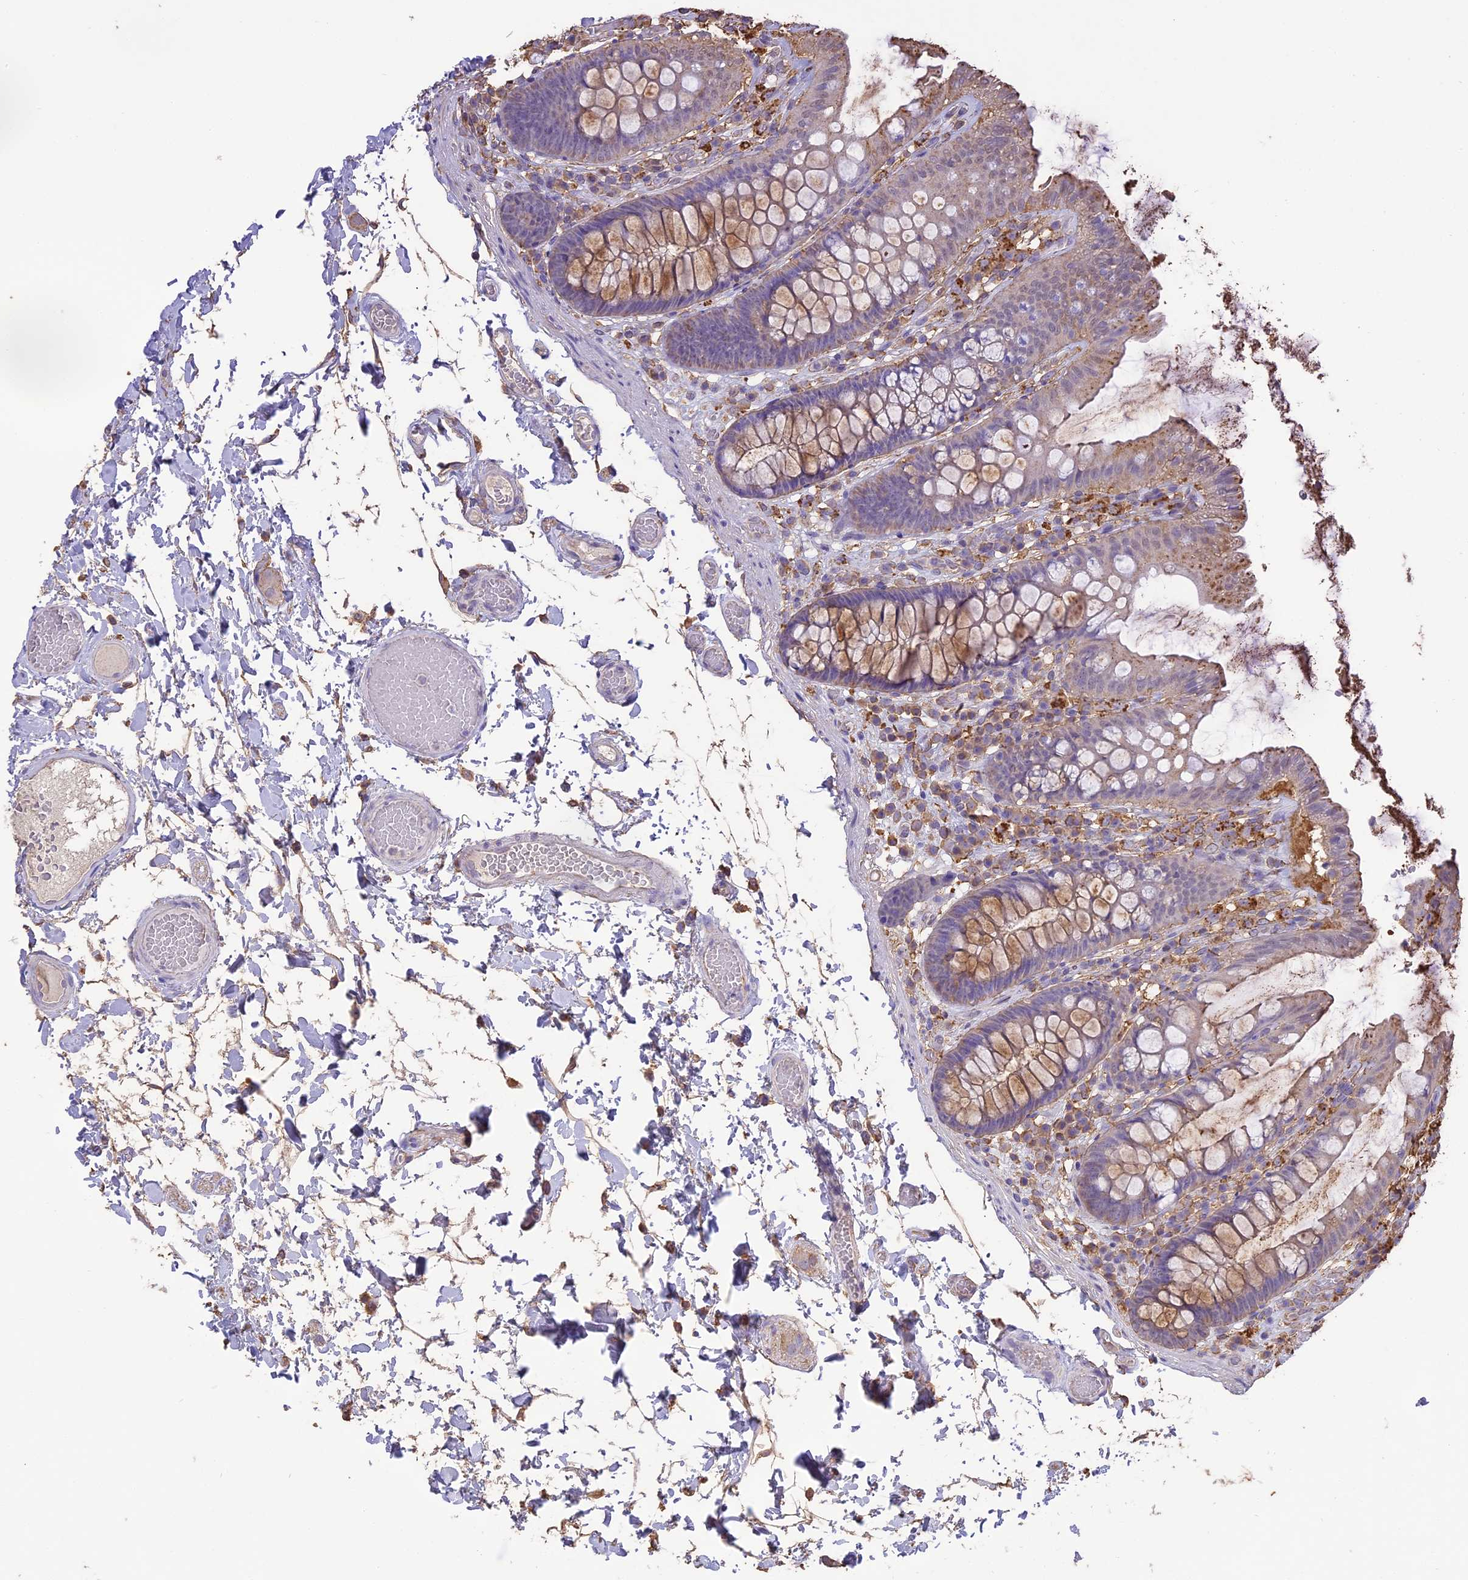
{"staining": {"intensity": "negative", "quantity": "none", "location": "none"}, "tissue": "colon", "cell_type": "Endothelial cells", "image_type": "normal", "snomed": [{"axis": "morphology", "description": "Normal tissue, NOS"}, {"axis": "topography", "description": "Colon"}], "caption": "Immunohistochemistry (IHC) of normal colon shows no expression in endothelial cells. (DAB (3,3'-diaminobenzidine) immunohistochemistry (IHC) with hematoxylin counter stain).", "gene": "ARHGAP19", "patient": {"sex": "male", "age": 84}}